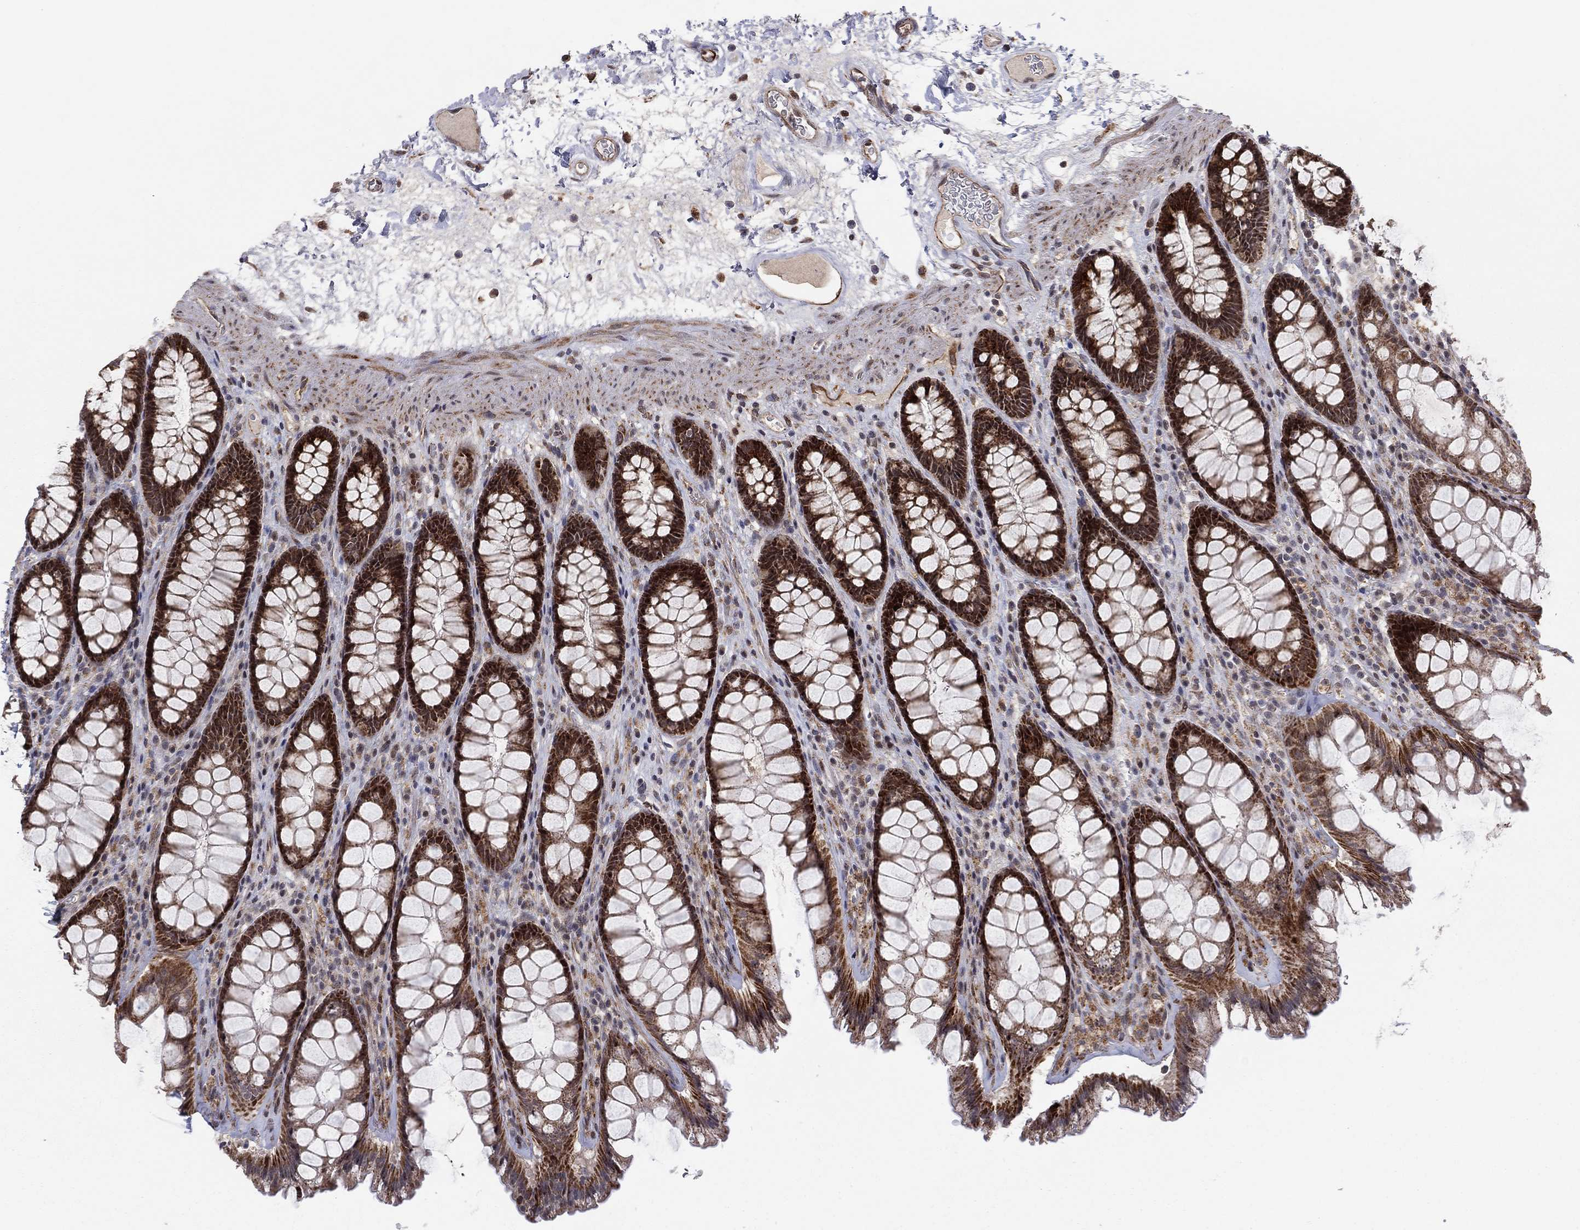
{"staining": {"intensity": "strong", "quantity": ">75%", "location": "cytoplasmic/membranous"}, "tissue": "rectum", "cell_type": "Glandular cells", "image_type": "normal", "snomed": [{"axis": "morphology", "description": "Normal tissue, NOS"}, {"axis": "topography", "description": "Rectum"}], "caption": "The photomicrograph demonstrates staining of unremarkable rectum, revealing strong cytoplasmic/membranous protein expression (brown color) within glandular cells.", "gene": "ZNF395", "patient": {"sex": "male", "age": 72}}